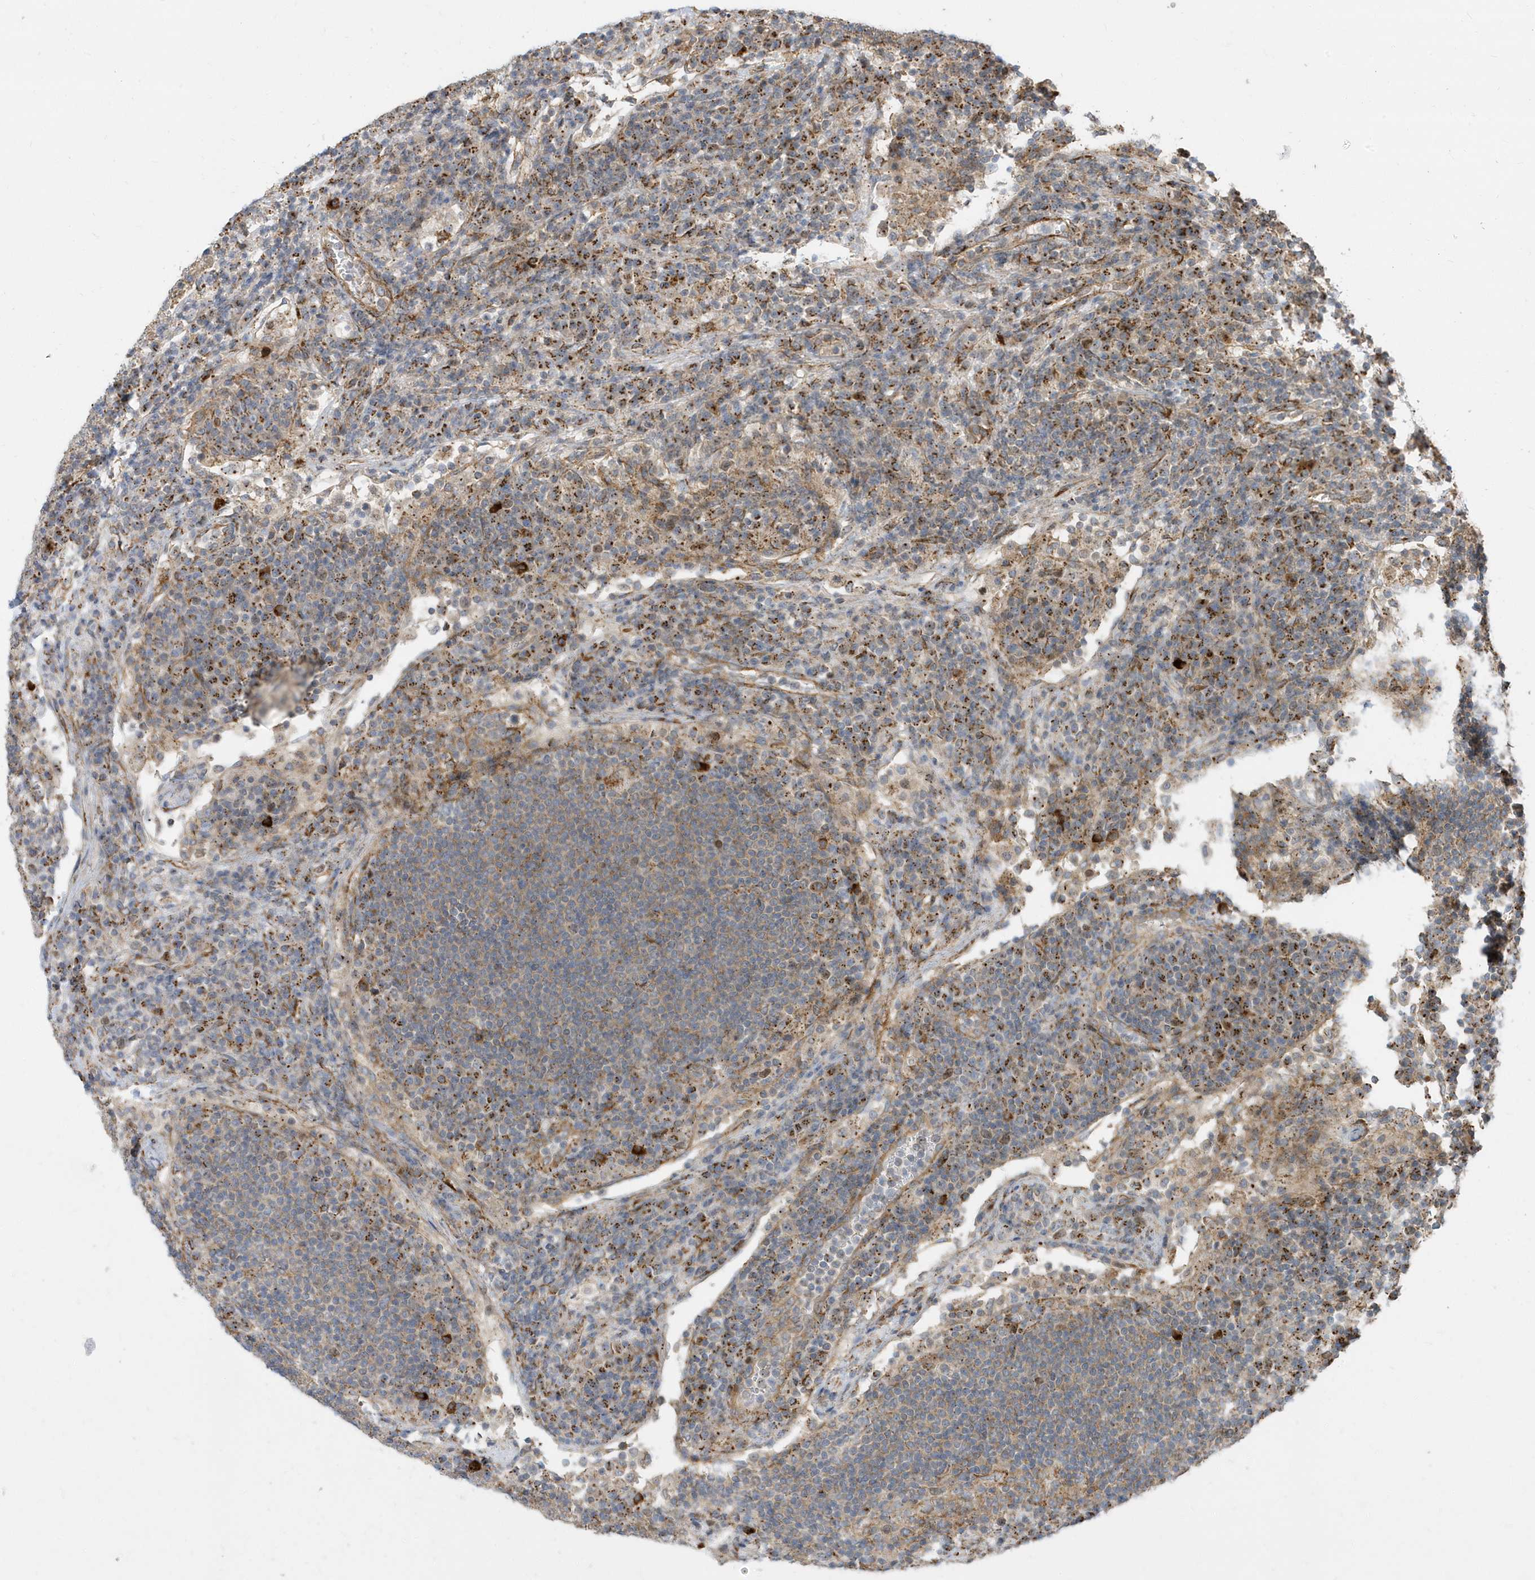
{"staining": {"intensity": "moderate", "quantity": "<25%", "location": "cytoplasmic/membranous"}, "tissue": "lymph node", "cell_type": "Non-germinal center cells", "image_type": "normal", "snomed": [{"axis": "morphology", "description": "Normal tissue, NOS"}, {"axis": "topography", "description": "Lymph node"}], "caption": "This is a photomicrograph of IHC staining of unremarkable lymph node, which shows moderate positivity in the cytoplasmic/membranous of non-germinal center cells.", "gene": "HRH4", "patient": {"sex": "female", "age": 53}}